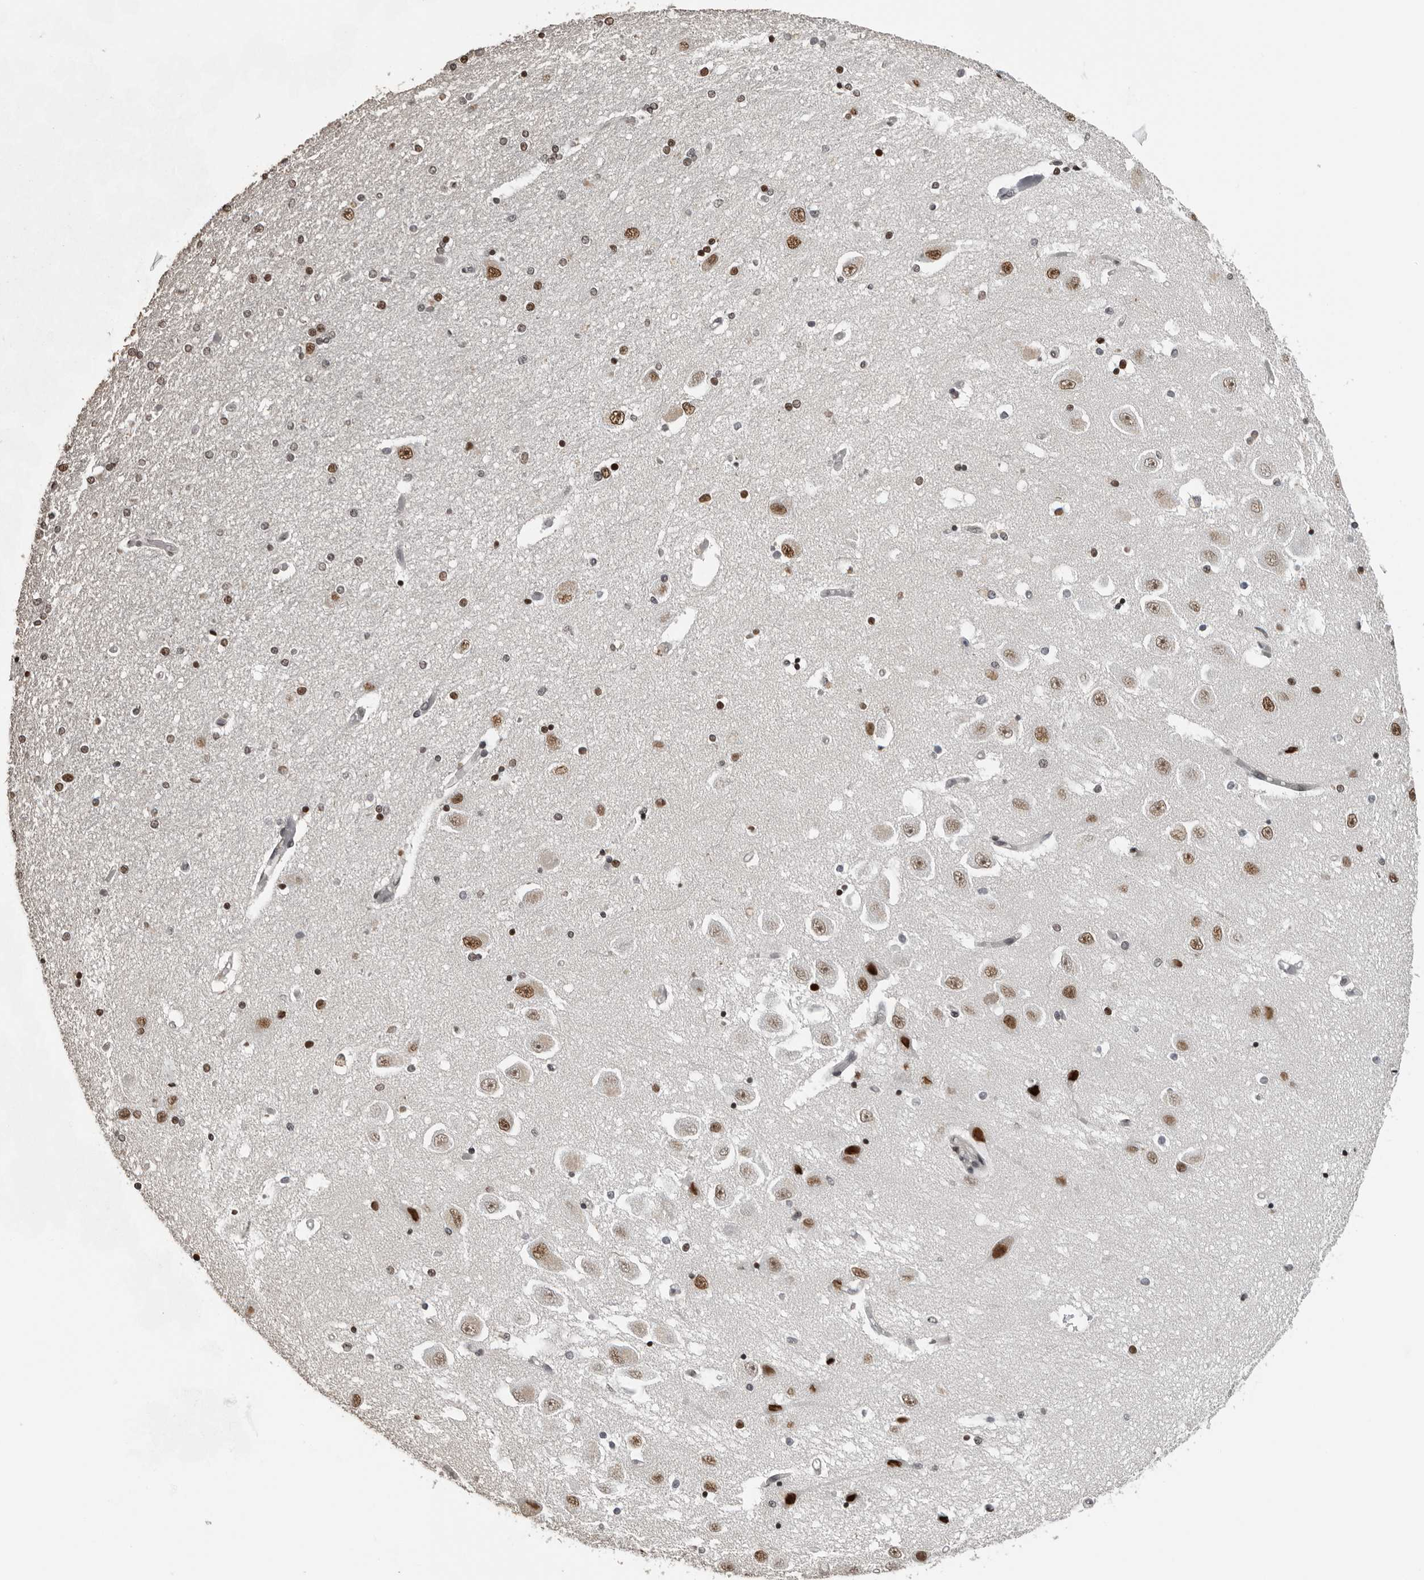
{"staining": {"intensity": "strong", "quantity": "<25%", "location": "nuclear"}, "tissue": "hippocampus", "cell_type": "Glial cells", "image_type": "normal", "snomed": [{"axis": "morphology", "description": "Normal tissue, NOS"}, {"axis": "topography", "description": "Hippocampus"}], "caption": "Protein staining of normal hippocampus displays strong nuclear staining in approximately <25% of glial cells. The staining was performed using DAB (3,3'-diaminobenzidine) to visualize the protein expression in brown, while the nuclei were stained in blue with hematoxylin (Magnification: 20x).", "gene": "ORC1", "patient": {"sex": "female", "age": 54}}